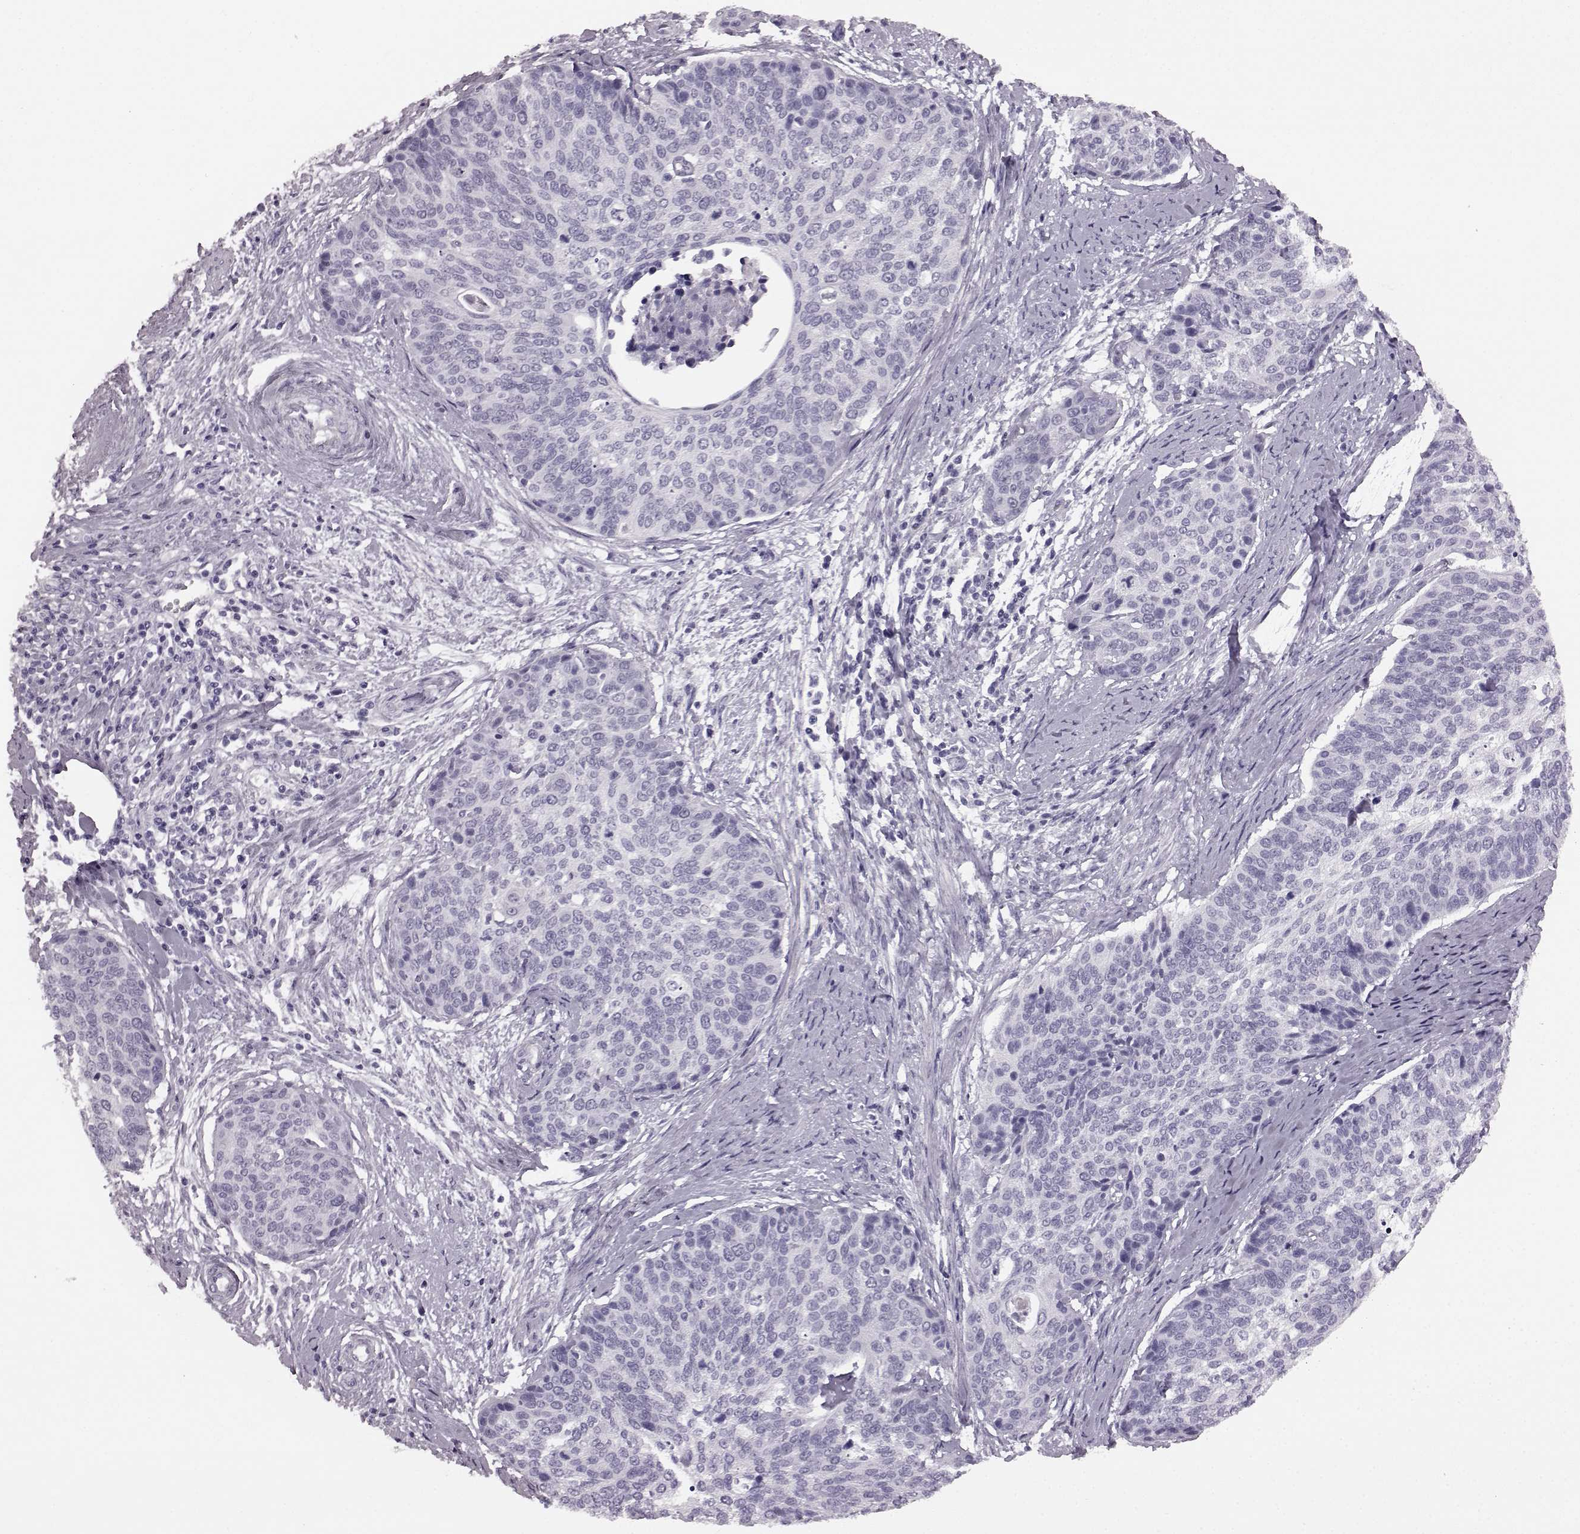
{"staining": {"intensity": "negative", "quantity": "none", "location": "none"}, "tissue": "cervical cancer", "cell_type": "Tumor cells", "image_type": "cancer", "snomed": [{"axis": "morphology", "description": "Squamous cell carcinoma, NOS"}, {"axis": "topography", "description": "Cervix"}], "caption": "Immunohistochemistry (IHC) image of cervical cancer (squamous cell carcinoma) stained for a protein (brown), which exhibits no expression in tumor cells.", "gene": "AIPL1", "patient": {"sex": "female", "age": 69}}